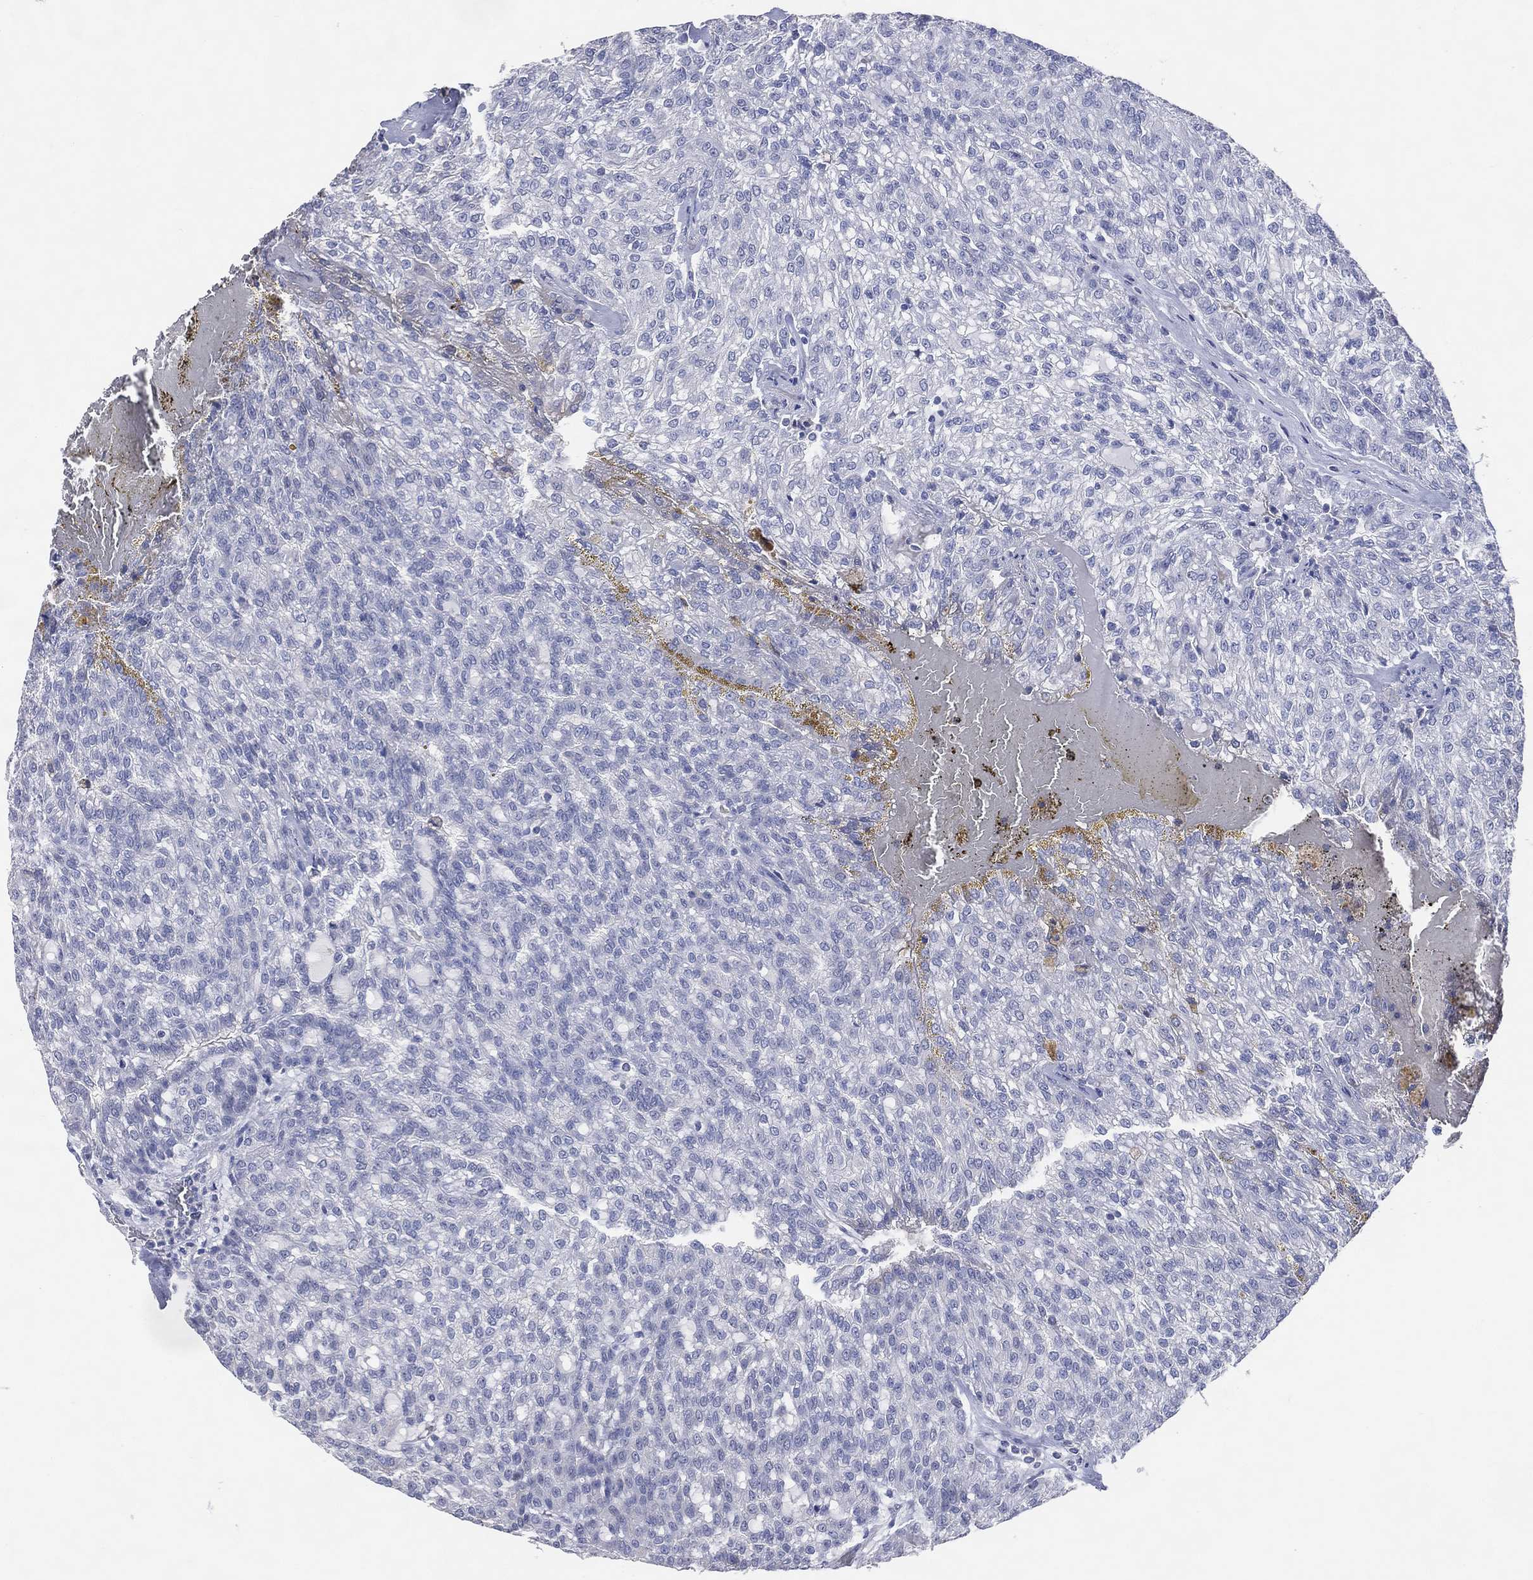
{"staining": {"intensity": "negative", "quantity": "none", "location": "none"}, "tissue": "renal cancer", "cell_type": "Tumor cells", "image_type": "cancer", "snomed": [{"axis": "morphology", "description": "Adenocarcinoma, NOS"}, {"axis": "topography", "description": "Kidney"}], "caption": "Immunohistochemistry of human renal cancer (adenocarcinoma) demonstrates no expression in tumor cells.", "gene": "DNAH6", "patient": {"sex": "male", "age": 63}}